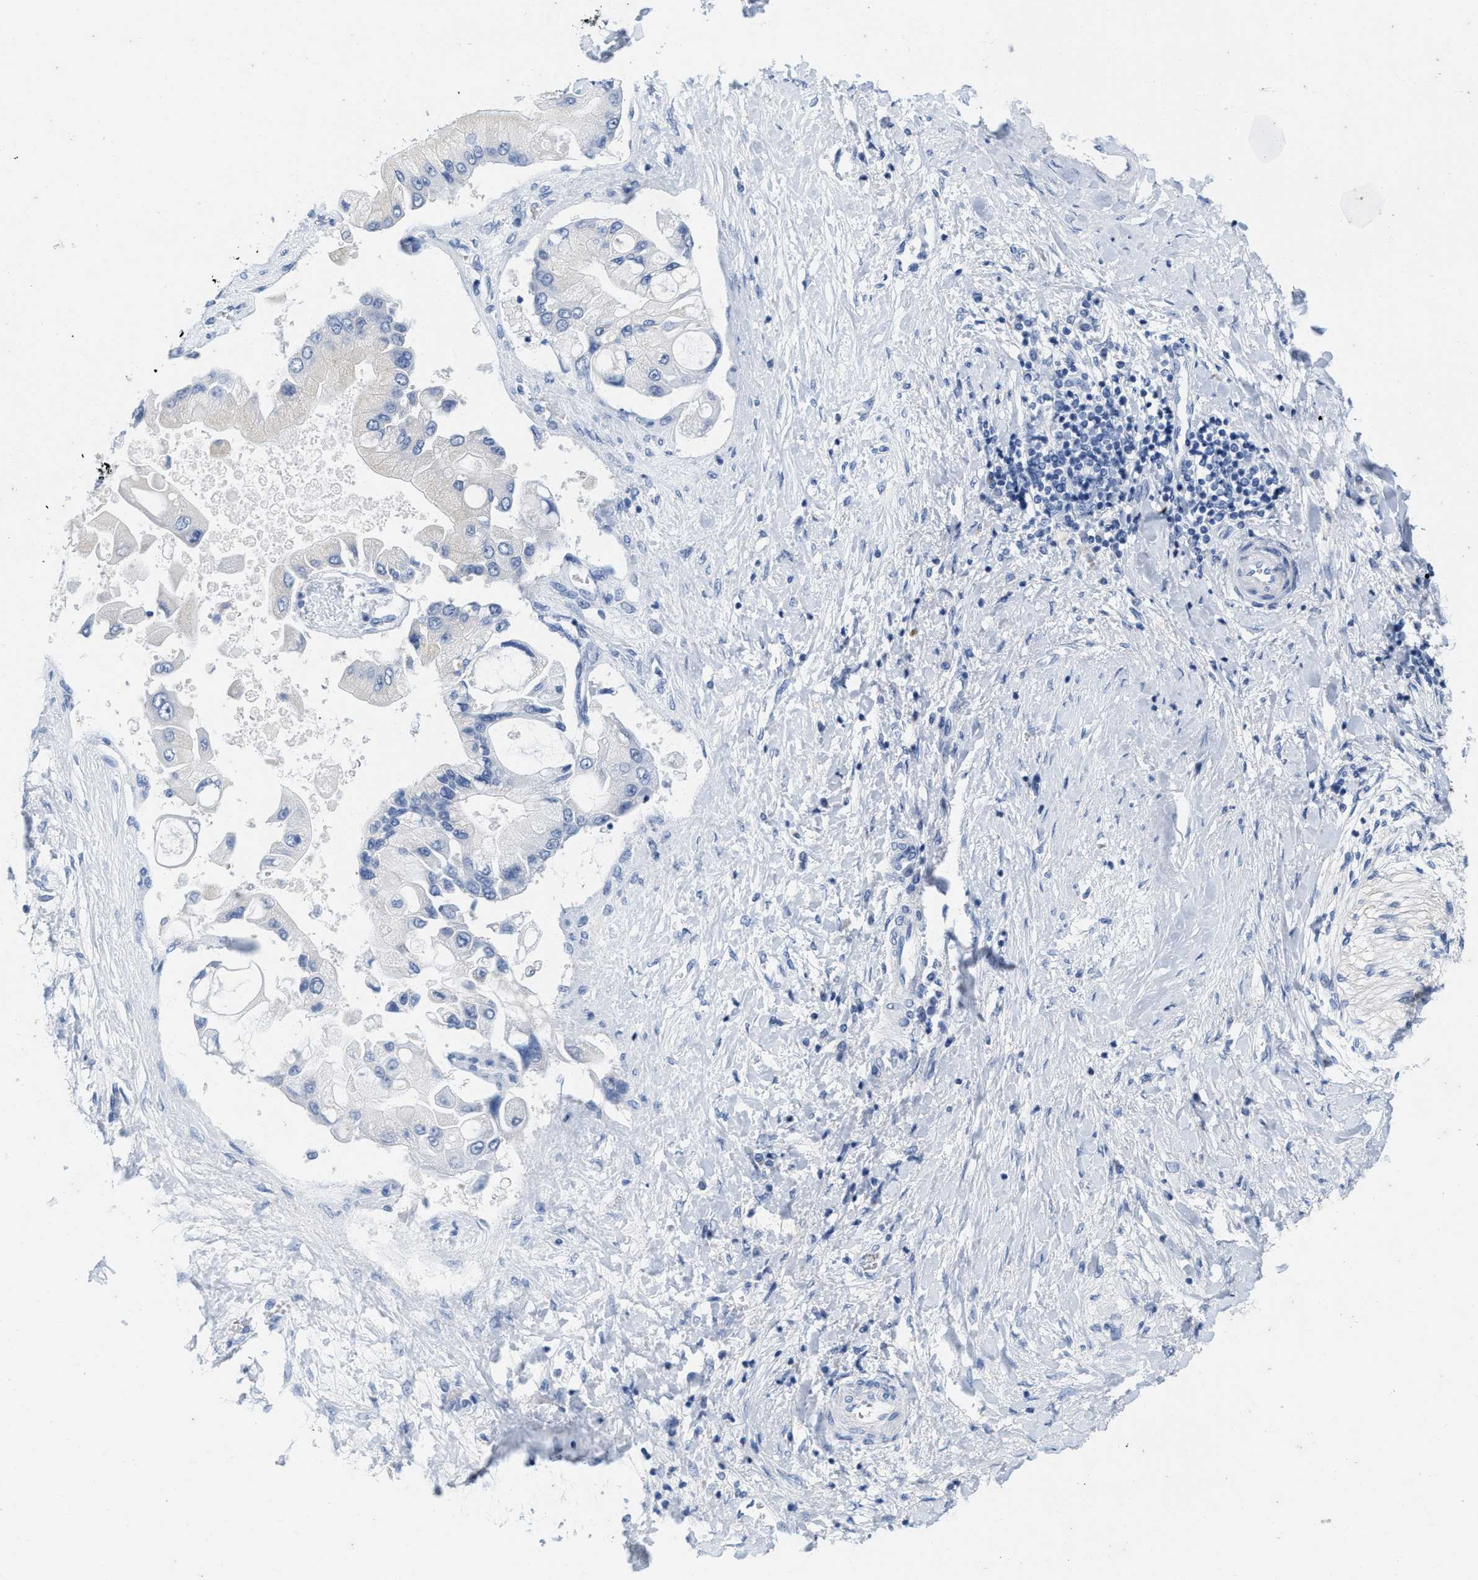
{"staining": {"intensity": "negative", "quantity": "none", "location": "none"}, "tissue": "liver cancer", "cell_type": "Tumor cells", "image_type": "cancer", "snomed": [{"axis": "morphology", "description": "Cholangiocarcinoma"}, {"axis": "topography", "description": "Liver"}], "caption": "An immunohistochemistry image of liver cancer (cholangiocarcinoma) is shown. There is no staining in tumor cells of liver cancer (cholangiocarcinoma).", "gene": "ABCB11", "patient": {"sex": "male", "age": 50}}